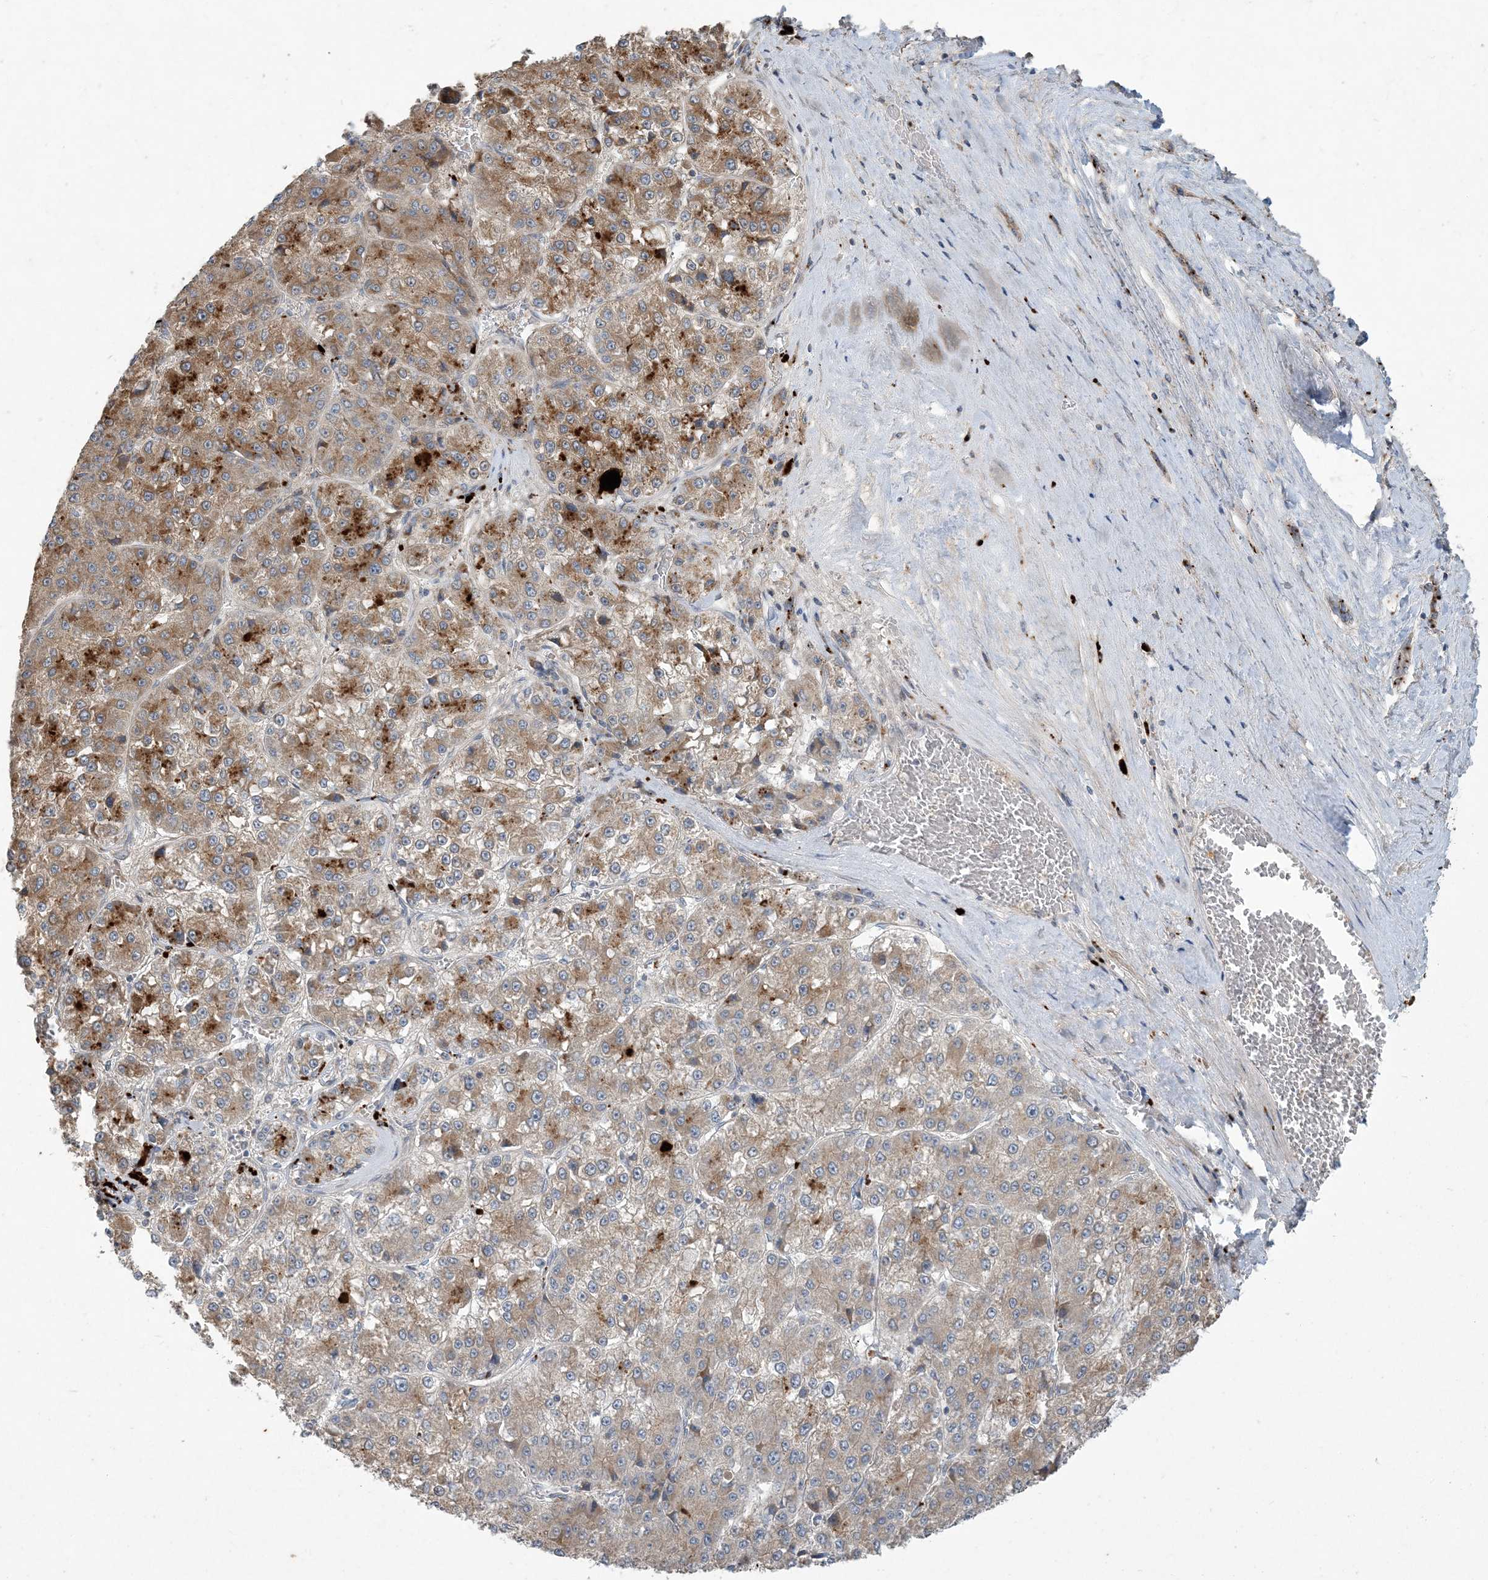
{"staining": {"intensity": "moderate", "quantity": ">75%", "location": "cytoplasmic/membranous"}, "tissue": "liver cancer", "cell_type": "Tumor cells", "image_type": "cancer", "snomed": [{"axis": "morphology", "description": "Carcinoma, Hepatocellular, NOS"}, {"axis": "topography", "description": "Liver"}], "caption": "Human hepatocellular carcinoma (liver) stained with a brown dye displays moderate cytoplasmic/membranous positive positivity in approximately >75% of tumor cells.", "gene": "LTN1", "patient": {"sex": "female", "age": 73}}